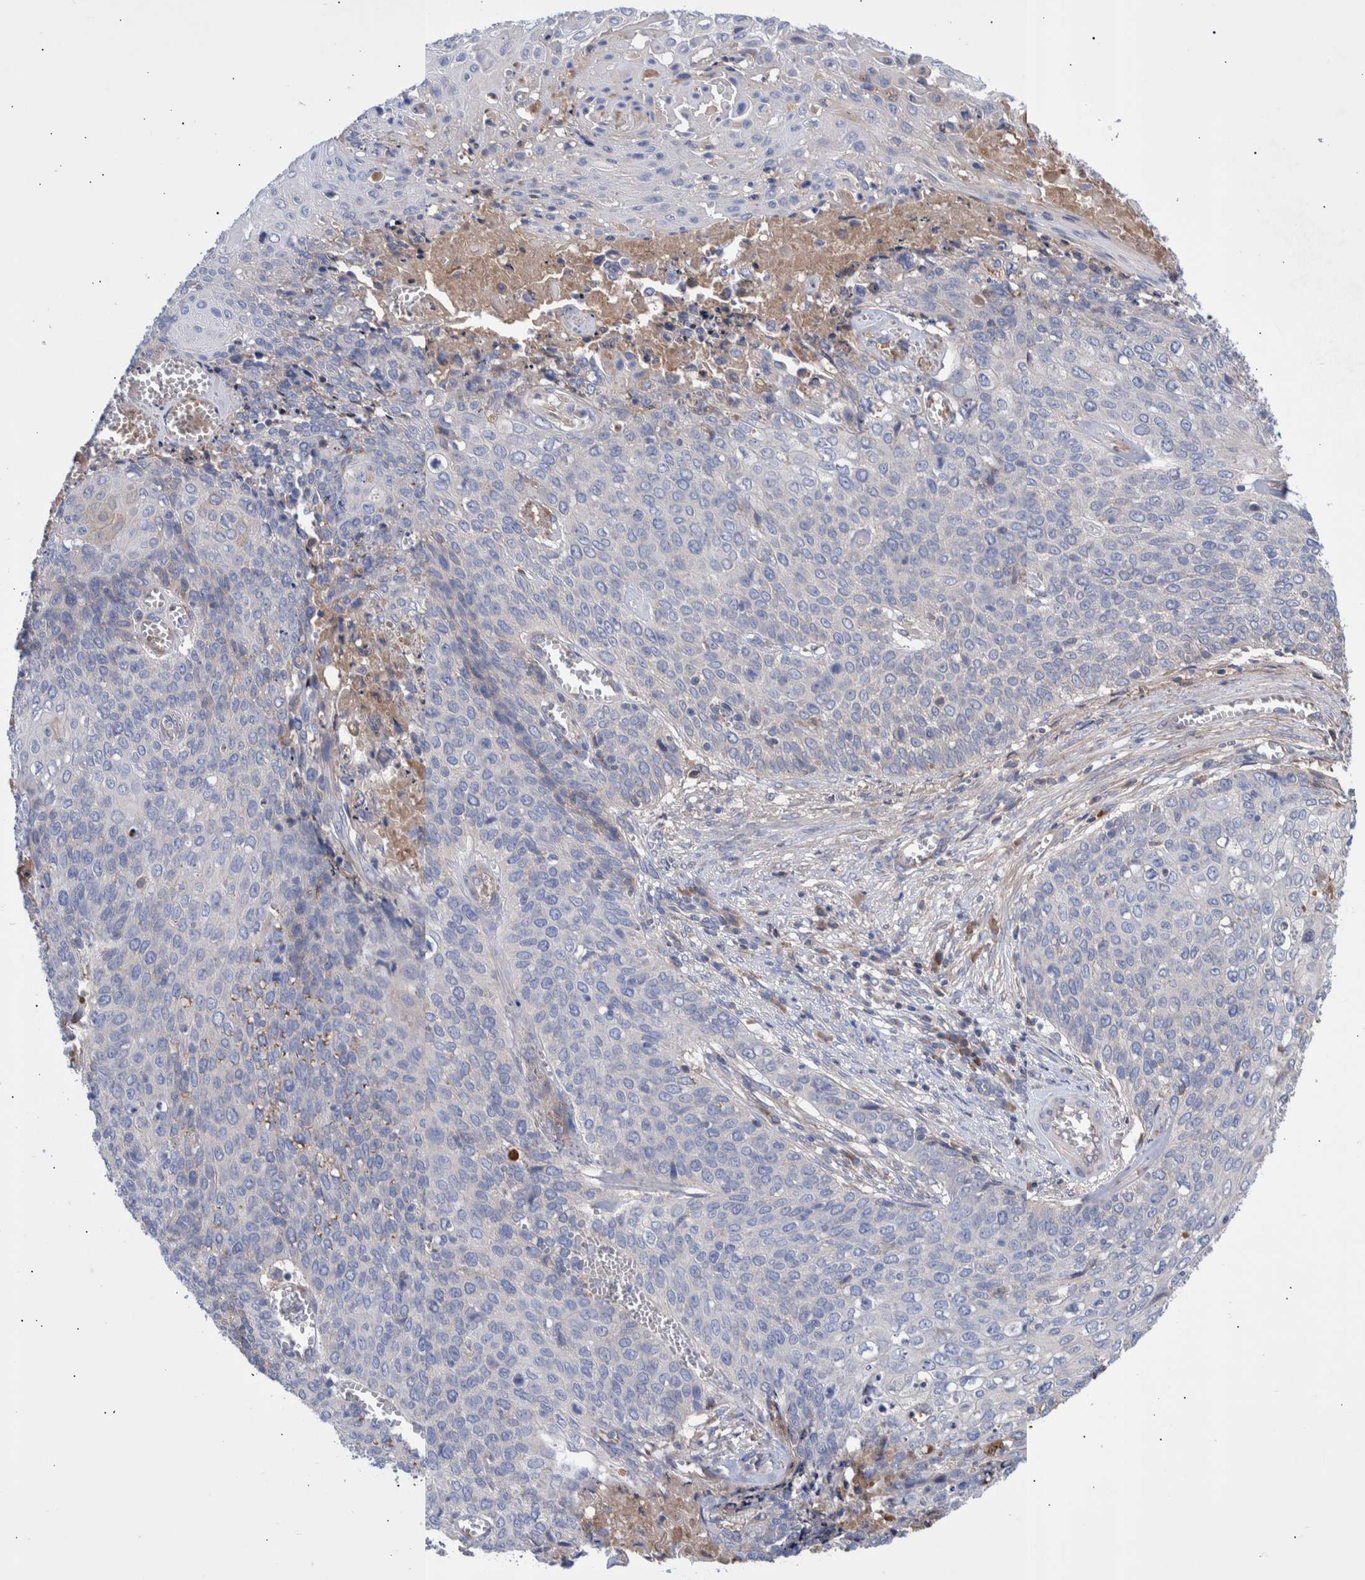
{"staining": {"intensity": "negative", "quantity": "none", "location": "none"}, "tissue": "cervical cancer", "cell_type": "Tumor cells", "image_type": "cancer", "snomed": [{"axis": "morphology", "description": "Squamous cell carcinoma, NOS"}, {"axis": "topography", "description": "Cervix"}], "caption": "The image demonstrates no staining of tumor cells in squamous cell carcinoma (cervical).", "gene": "DLL4", "patient": {"sex": "female", "age": 39}}